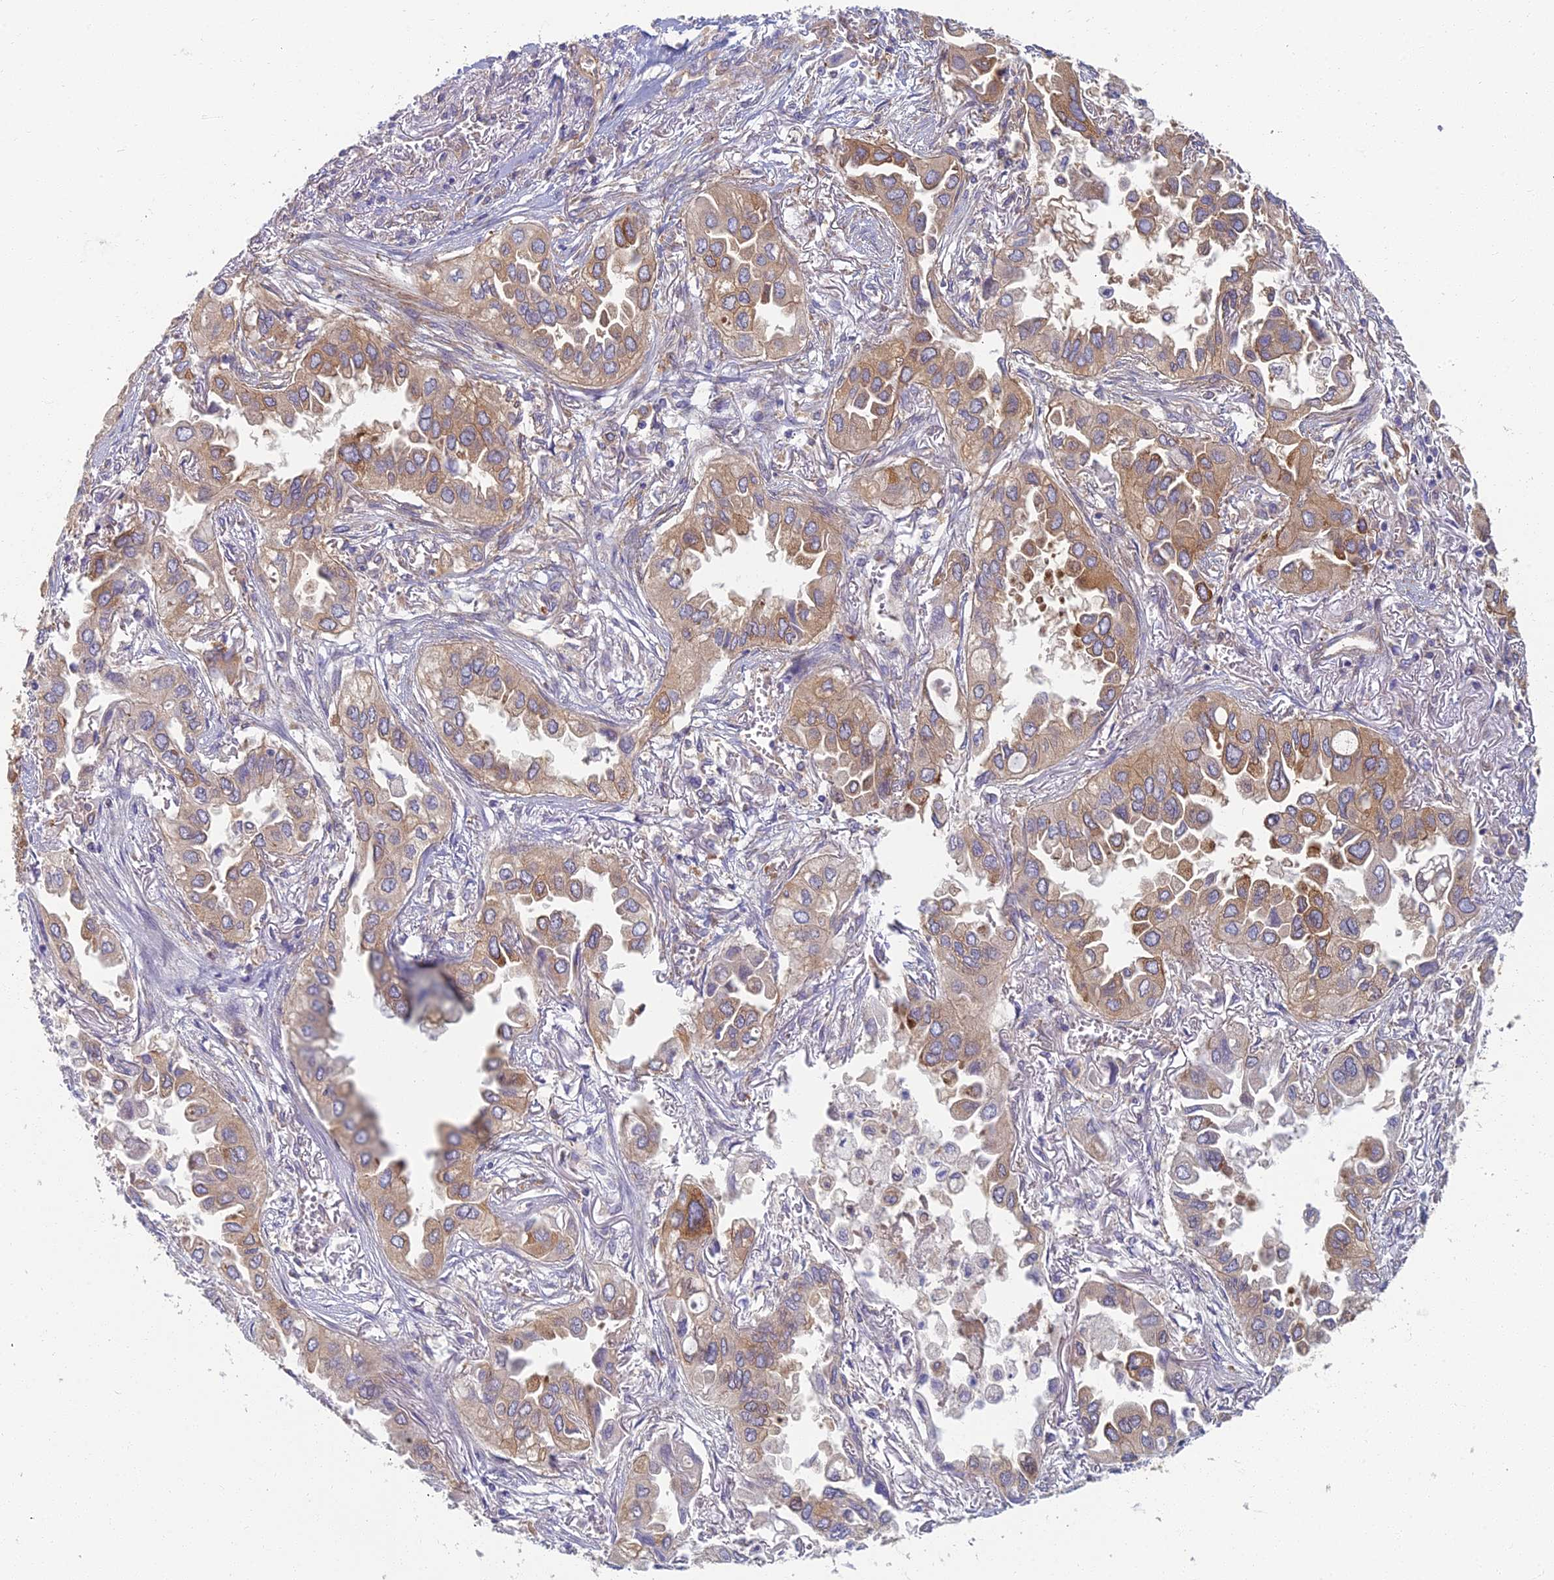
{"staining": {"intensity": "moderate", "quantity": "25%-75%", "location": "cytoplasmic/membranous"}, "tissue": "lung cancer", "cell_type": "Tumor cells", "image_type": "cancer", "snomed": [{"axis": "morphology", "description": "Adenocarcinoma, NOS"}, {"axis": "topography", "description": "Lung"}], "caption": "Brown immunohistochemical staining in human lung cancer (adenocarcinoma) shows moderate cytoplasmic/membranous expression in about 25%-75% of tumor cells.", "gene": "RBSN", "patient": {"sex": "female", "age": 76}}